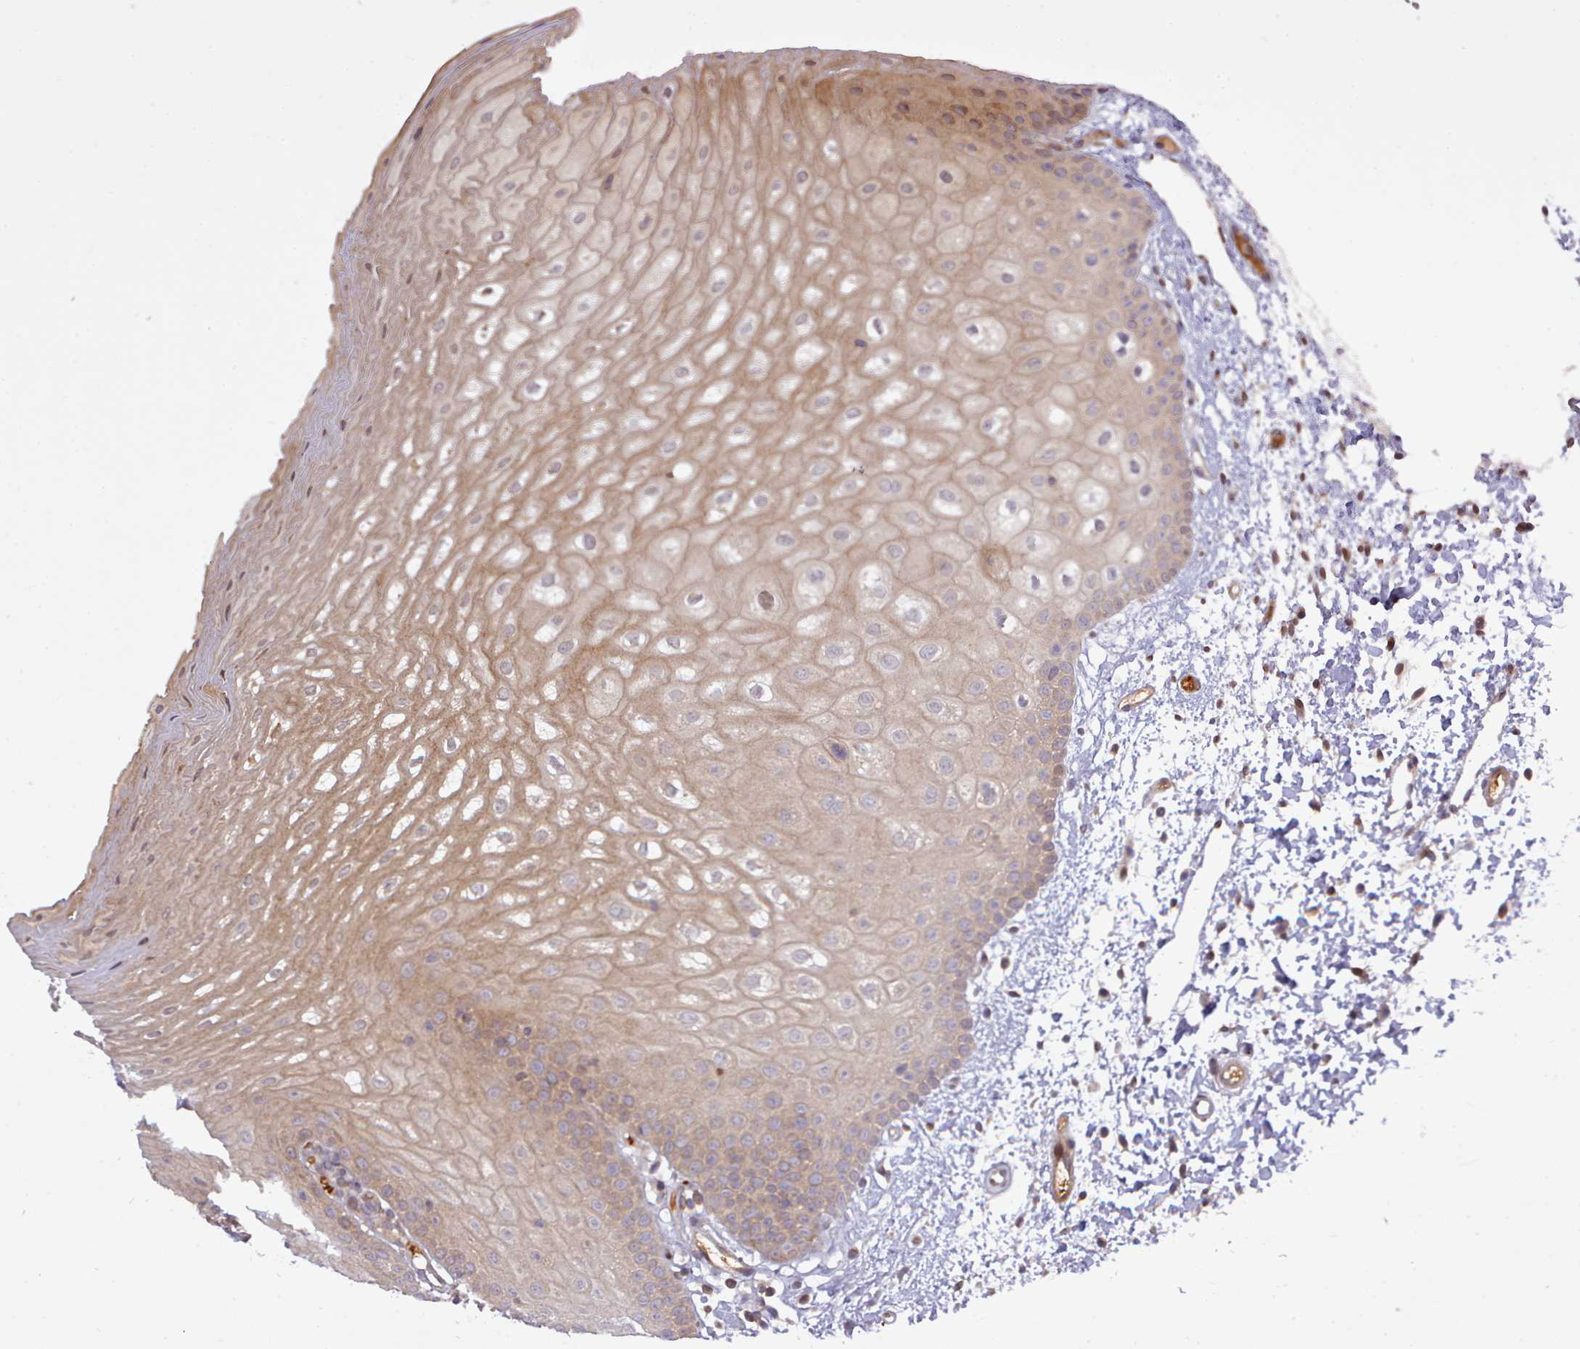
{"staining": {"intensity": "moderate", "quantity": ">75%", "location": "cytoplasmic/membranous"}, "tissue": "oral mucosa", "cell_type": "Squamous epithelial cells", "image_type": "normal", "snomed": [{"axis": "morphology", "description": "Normal tissue, NOS"}, {"axis": "topography", "description": "Oral tissue"}], "caption": "Squamous epithelial cells show medium levels of moderate cytoplasmic/membranous positivity in about >75% of cells in benign human oral mucosa.", "gene": "UBE2G1", "patient": {"sex": "female", "age": 67}}